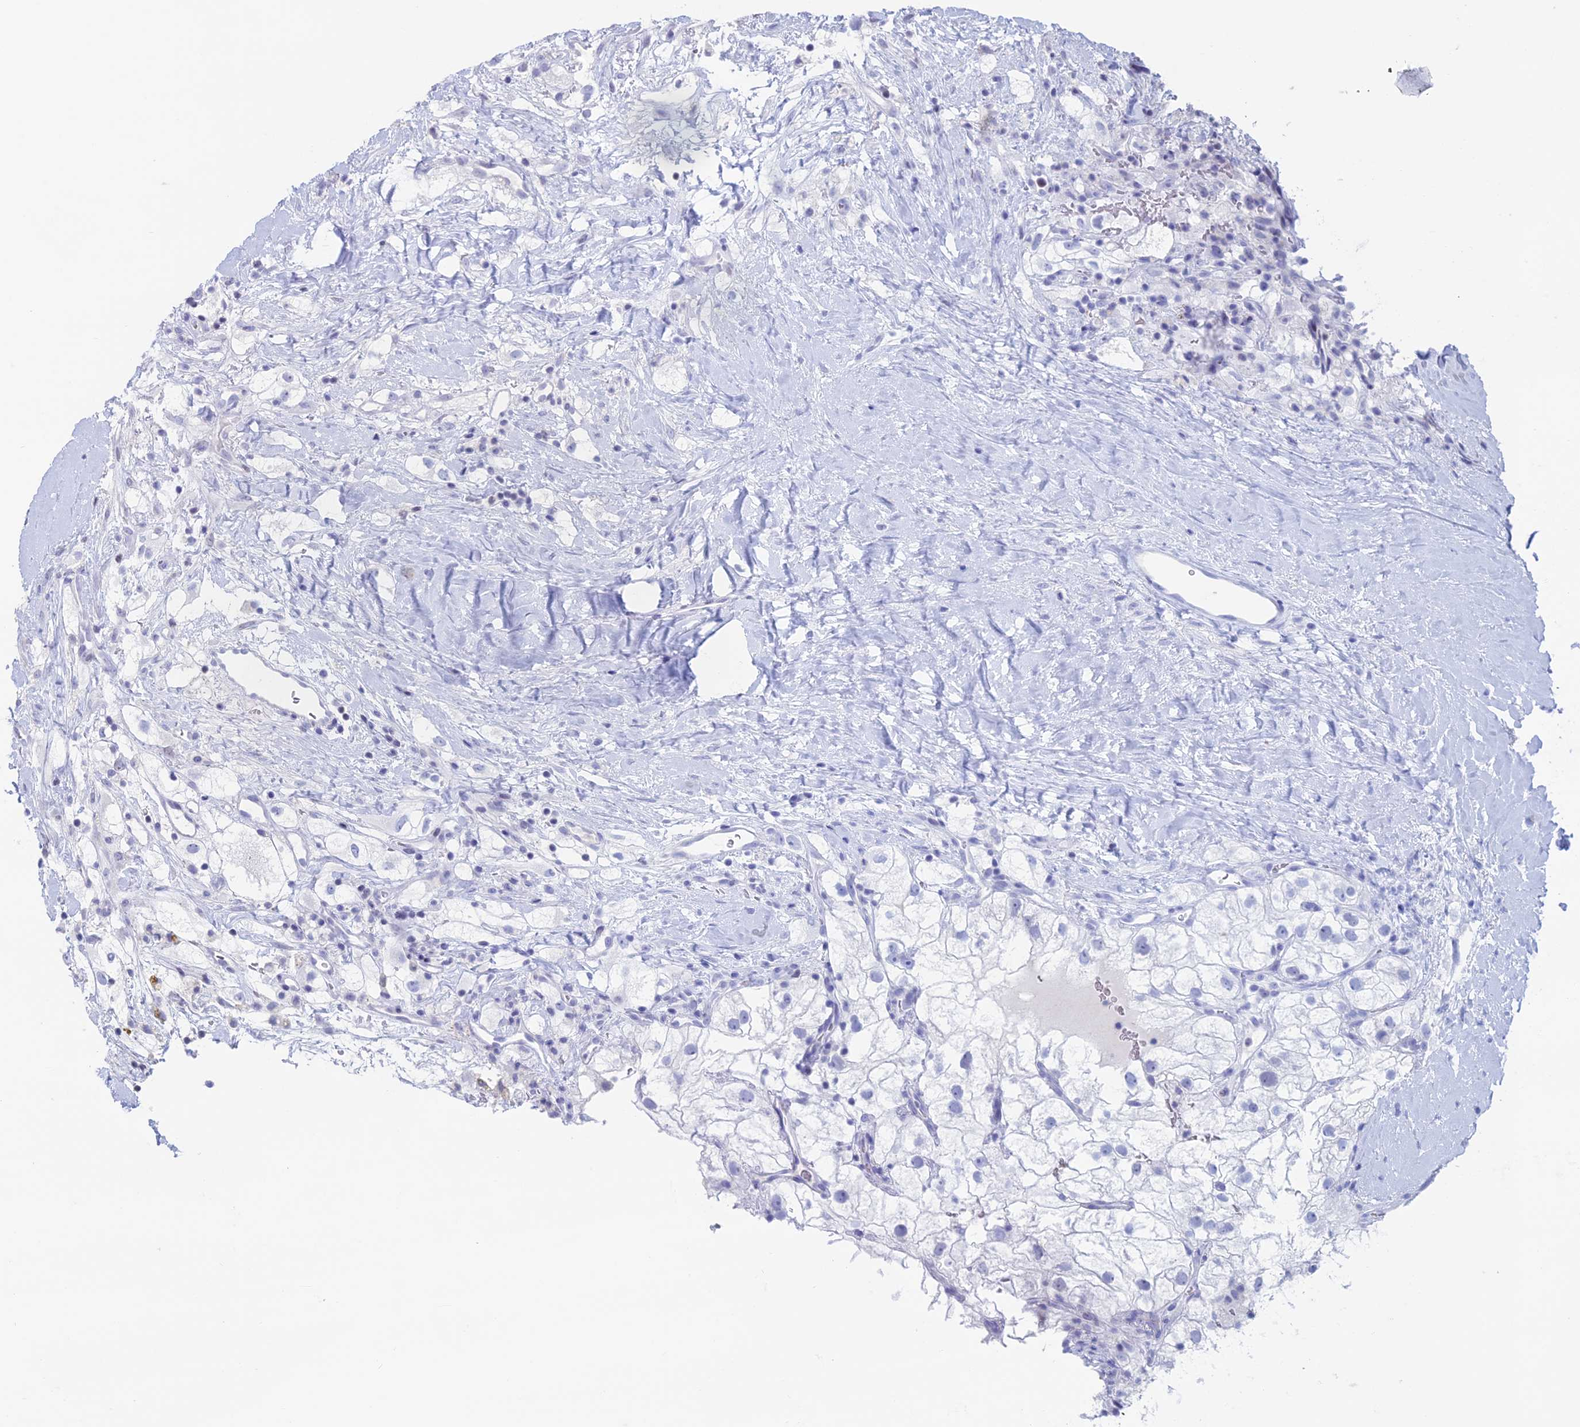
{"staining": {"intensity": "negative", "quantity": "none", "location": "none"}, "tissue": "renal cancer", "cell_type": "Tumor cells", "image_type": "cancer", "snomed": [{"axis": "morphology", "description": "Adenocarcinoma, NOS"}, {"axis": "topography", "description": "Kidney"}], "caption": "A high-resolution photomicrograph shows immunohistochemistry staining of renal adenocarcinoma, which exhibits no significant expression in tumor cells. (DAB immunohistochemistry (IHC), high magnification).", "gene": "CERS6", "patient": {"sex": "male", "age": 59}}